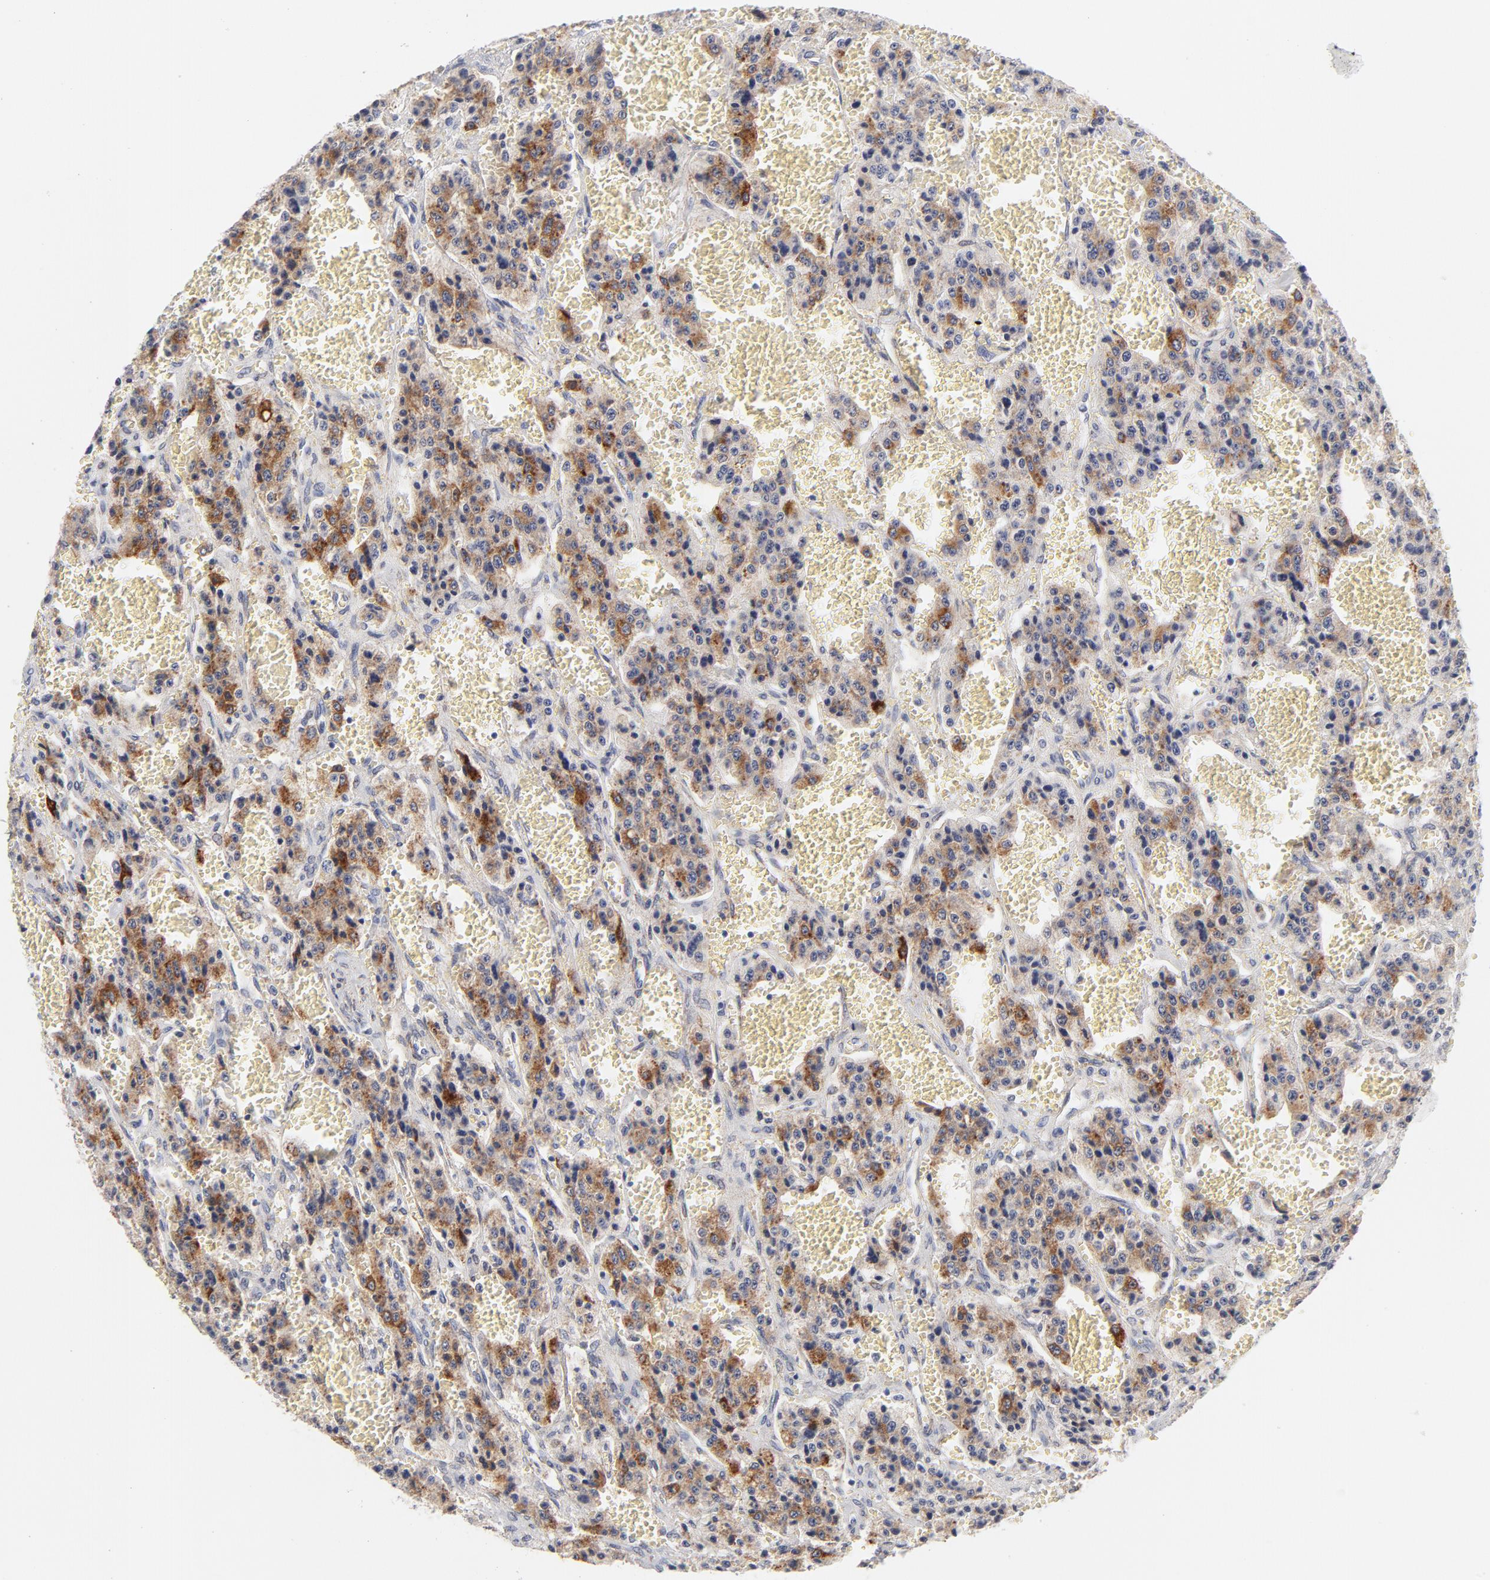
{"staining": {"intensity": "moderate", "quantity": ">75%", "location": "cytoplasmic/membranous"}, "tissue": "carcinoid", "cell_type": "Tumor cells", "image_type": "cancer", "snomed": [{"axis": "morphology", "description": "Carcinoid, malignant, NOS"}, {"axis": "topography", "description": "Small intestine"}], "caption": "Protein expression analysis of carcinoid shows moderate cytoplasmic/membranous positivity in about >75% of tumor cells.", "gene": "MID1", "patient": {"sex": "male", "age": 52}}